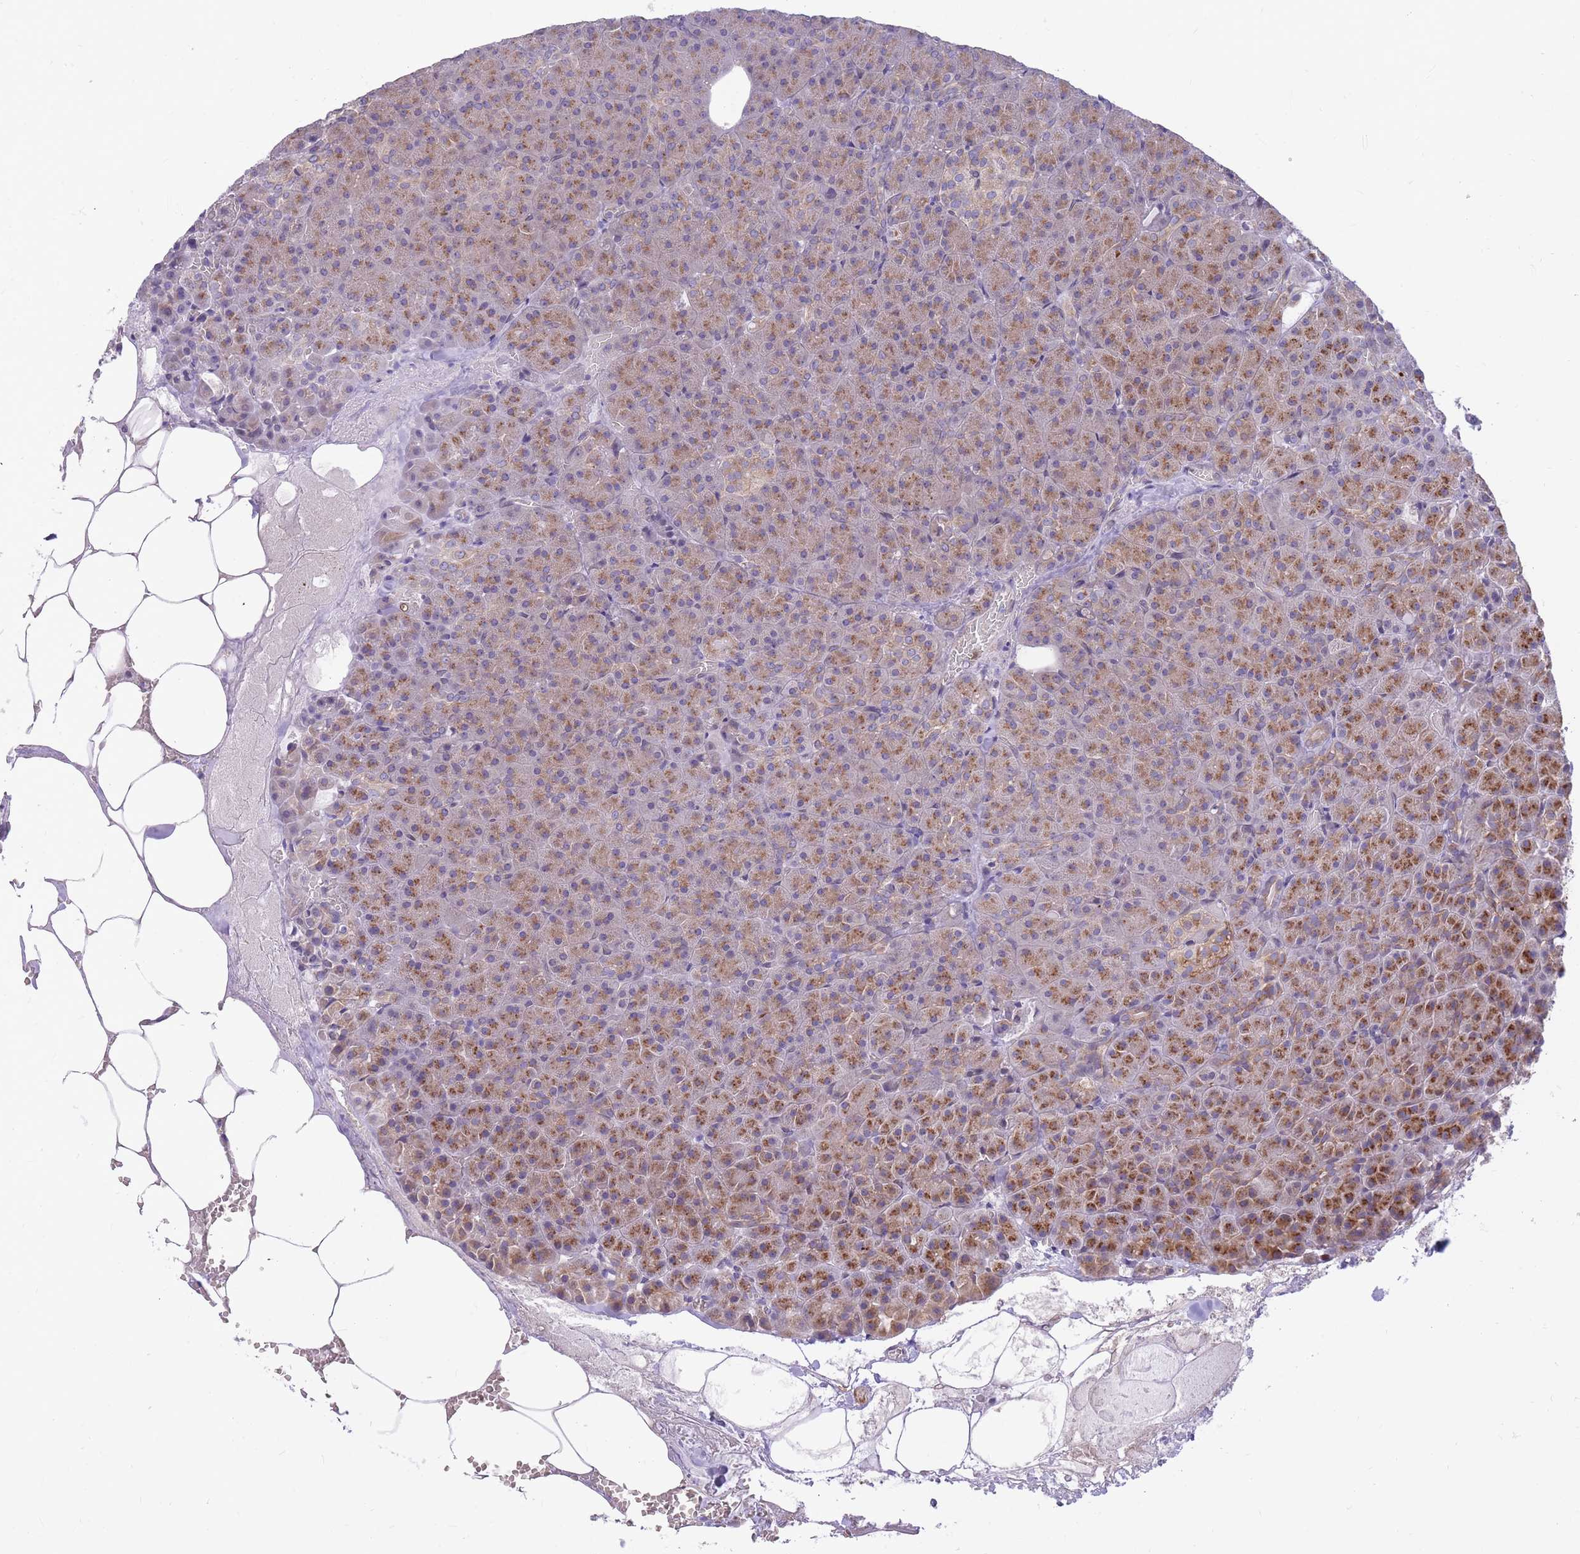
{"staining": {"intensity": "moderate", "quantity": "25%-75%", "location": "cytoplasmic/membranous"}, "tissue": "pancreas", "cell_type": "Exocrine glandular cells", "image_type": "normal", "snomed": [{"axis": "morphology", "description": "Normal tissue, NOS"}, {"axis": "topography", "description": "Pancreas"}], "caption": "A medium amount of moderate cytoplasmic/membranous expression is seen in approximately 25%-75% of exocrine glandular cells in normal pancreas. Nuclei are stained in blue.", "gene": "HOOK2", "patient": {"sex": "female", "age": 74}}